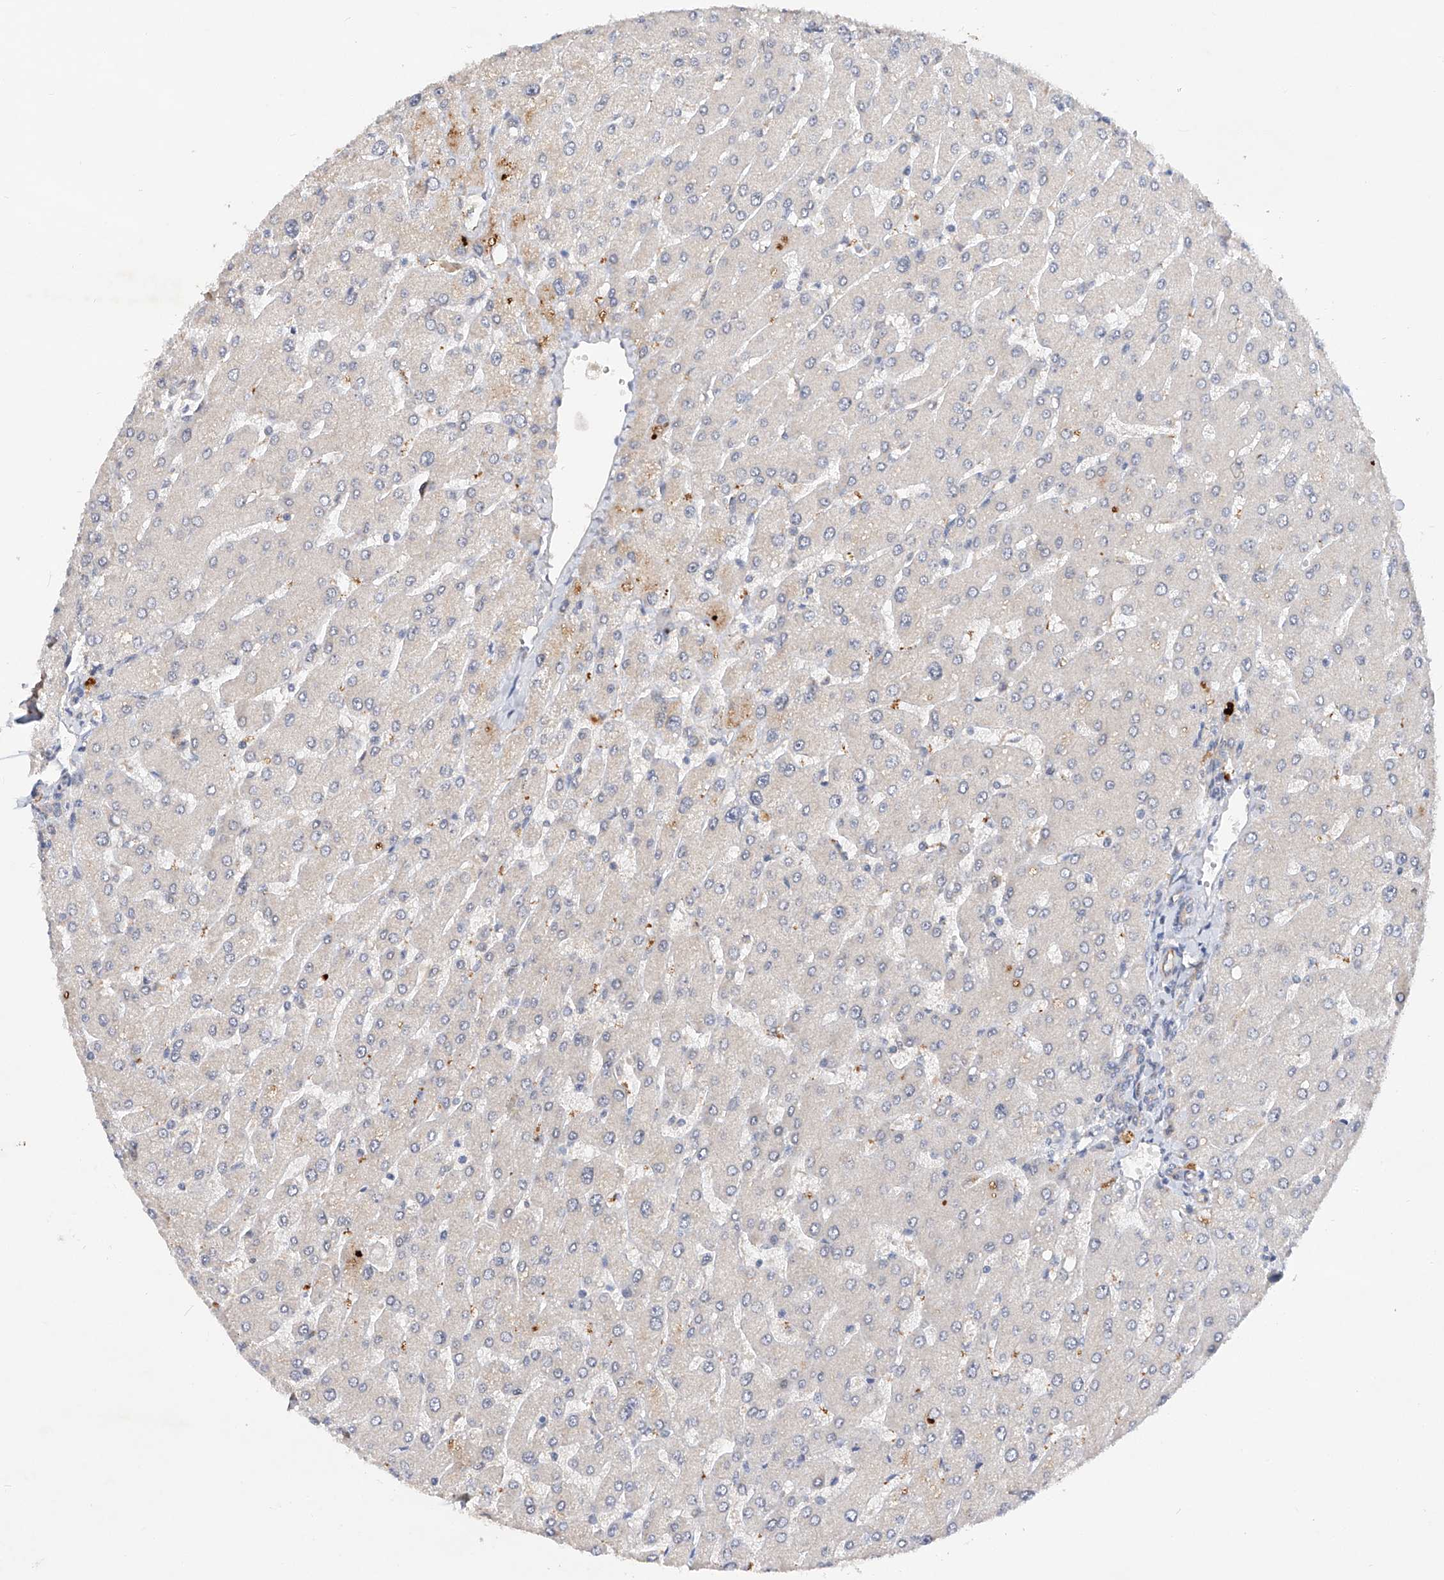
{"staining": {"intensity": "negative", "quantity": "none", "location": "none"}, "tissue": "liver", "cell_type": "Cholangiocytes", "image_type": "normal", "snomed": [{"axis": "morphology", "description": "Normal tissue, NOS"}, {"axis": "topography", "description": "Liver"}], "caption": "Cholangiocytes show no significant protein positivity in normal liver. Brightfield microscopy of IHC stained with DAB (3,3'-diaminobenzidine) (brown) and hematoxylin (blue), captured at high magnification.", "gene": "AMD1", "patient": {"sex": "male", "age": 55}}